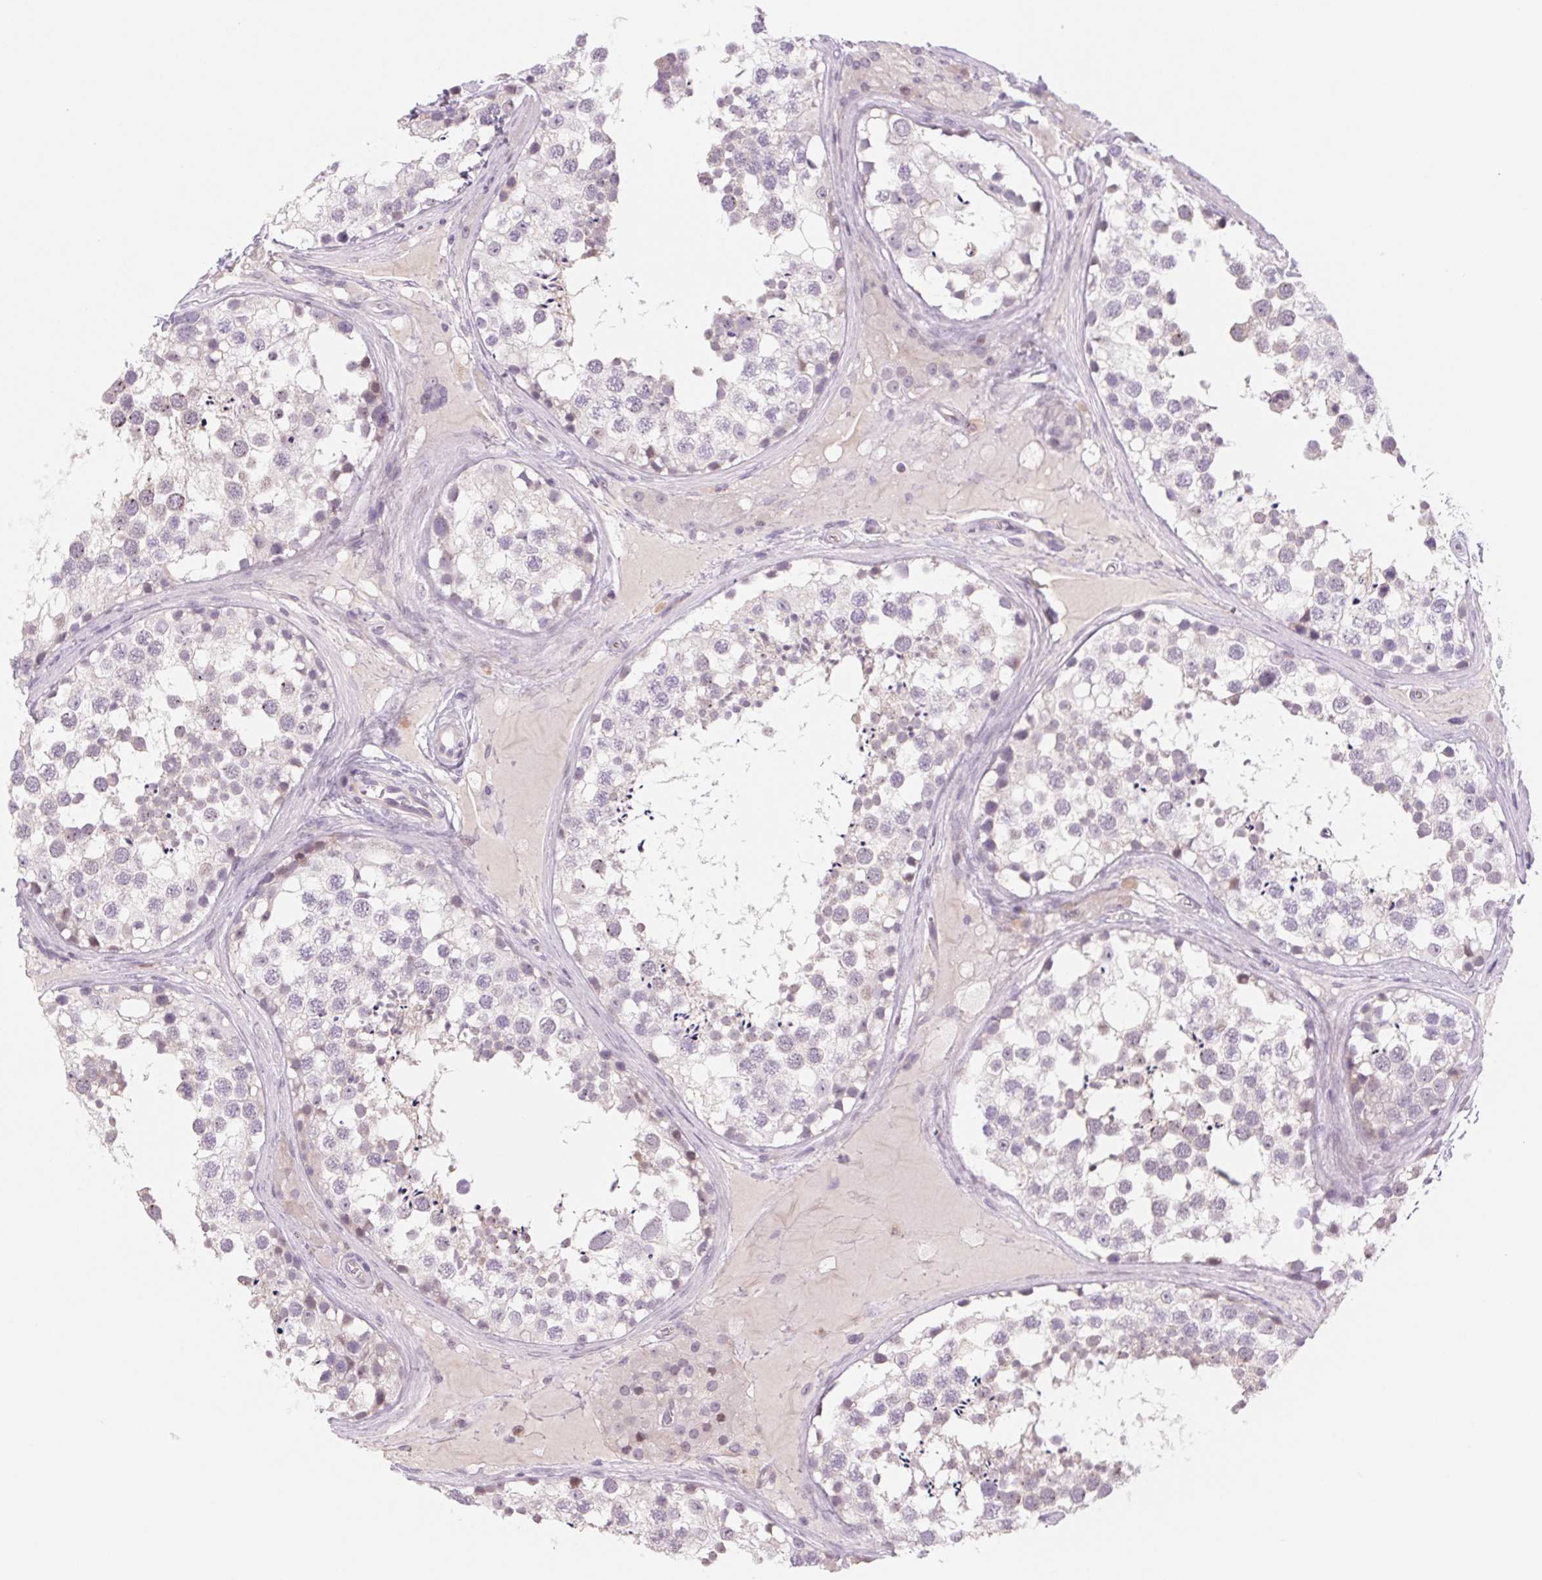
{"staining": {"intensity": "negative", "quantity": "none", "location": "none"}, "tissue": "testis", "cell_type": "Cells in seminiferous ducts", "image_type": "normal", "snomed": [{"axis": "morphology", "description": "Normal tissue, NOS"}, {"axis": "morphology", "description": "Seminoma, NOS"}, {"axis": "topography", "description": "Testis"}], "caption": "Immunohistochemical staining of normal human testis demonstrates no significant expression in cells in seminiferous ducts.", "gene": "KRT1", "patient": {"sex": "male", "age": 65}}